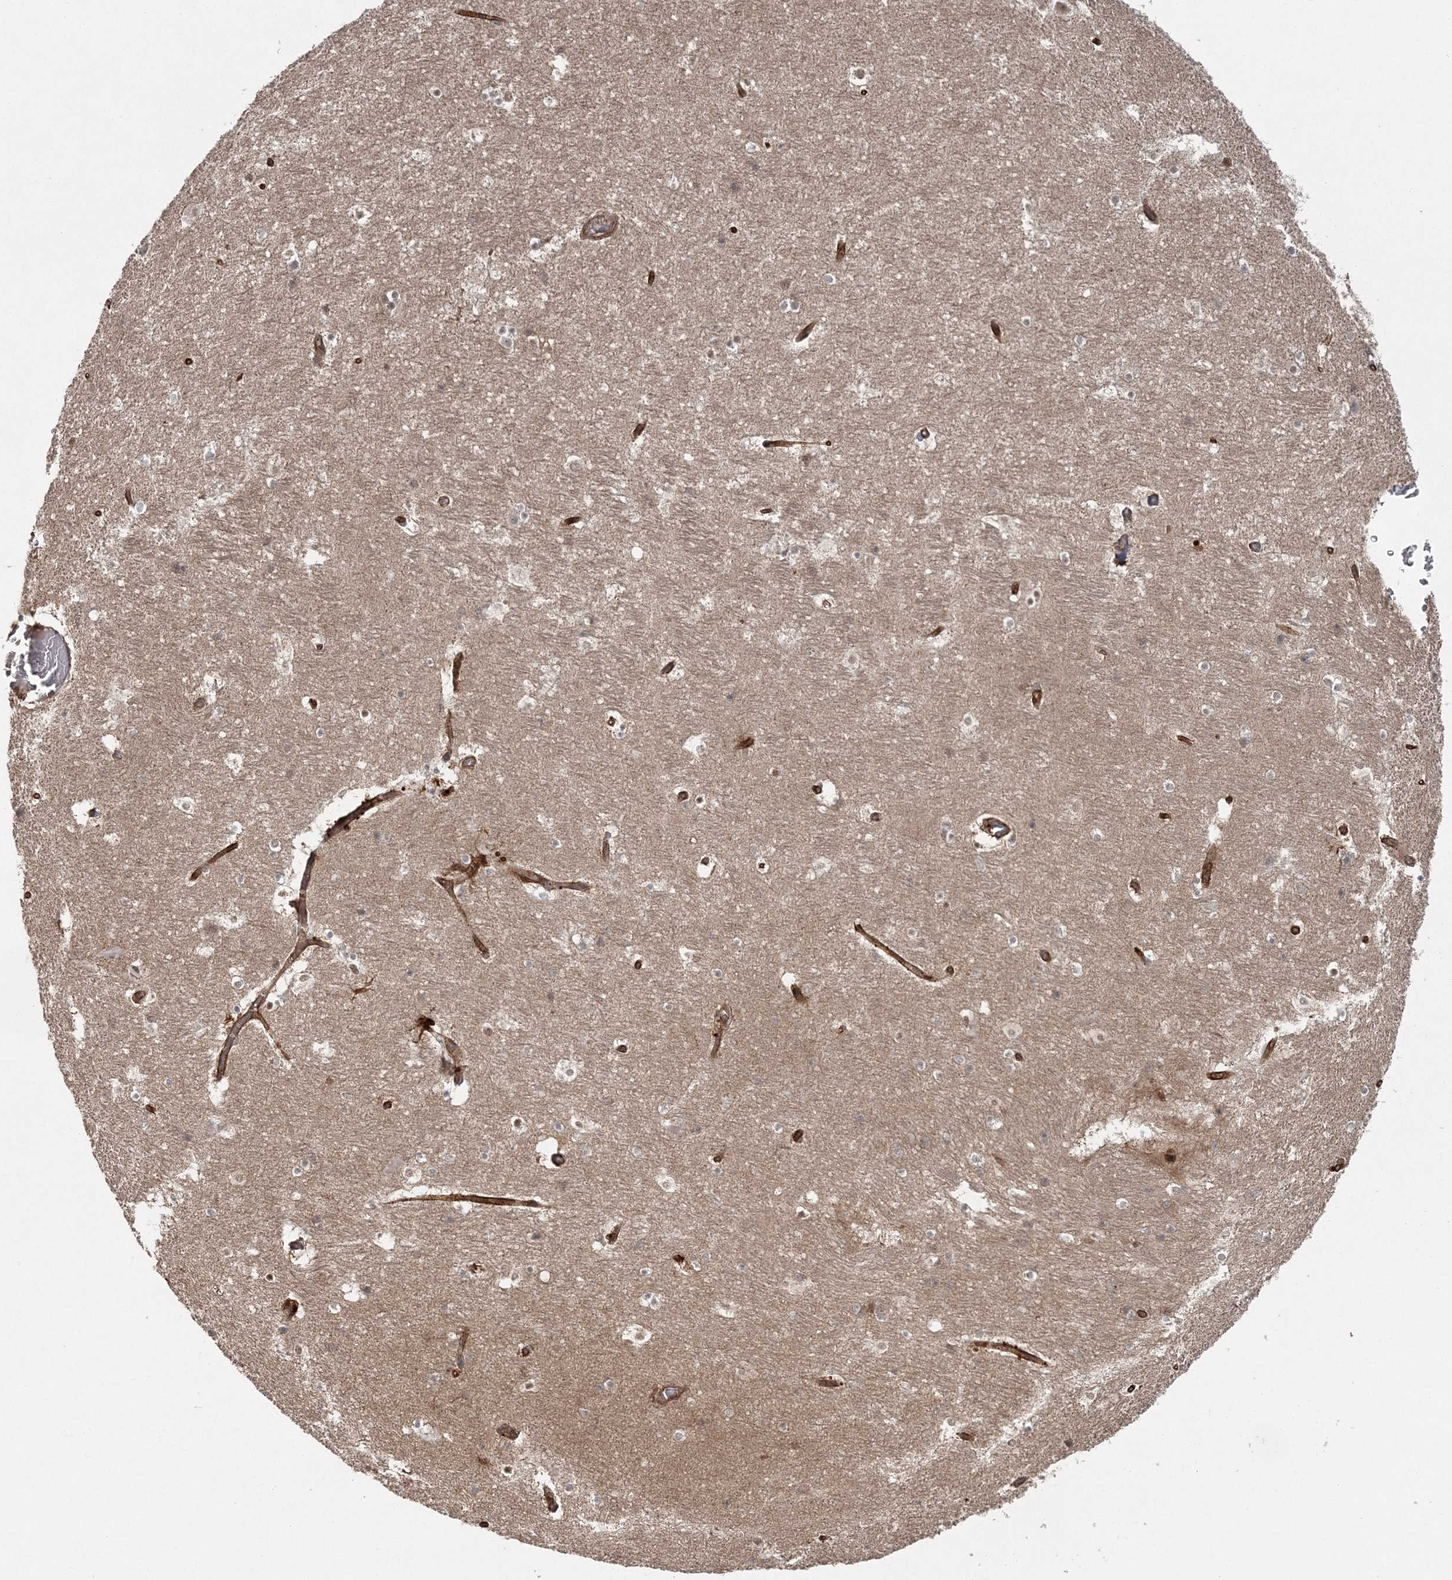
{"staining": {"intensity": "weak", "quantity": "25%-75%", "location": "cytoplasmic/membranous,nuclear"}, "tissue": "hippocampus", "cell_type": "Glial cells", "image_type": "normal", "snomed": [{"axis": "morphology", "description": "Normal tissue, NOS"}, {"axis": "topography", "description": "Hippocampus"}], "caption": "Immunohistochemistry (IHC) staining of benign hippocampus, which shows low levels of weak cytoplasmic/membranous,nuclear positivity in about 25%-75% of glial cells indicating weak cytoplasmic/membranous,nuclear protein positivity. The staining was performed using DAB (3,3'-diaminobenzidine) (brown) for protein detection and nuclei were counterstained in hematoxylin (blue).", "gene": "RGCC", "patient": {"sex": "female", "age": 52}}